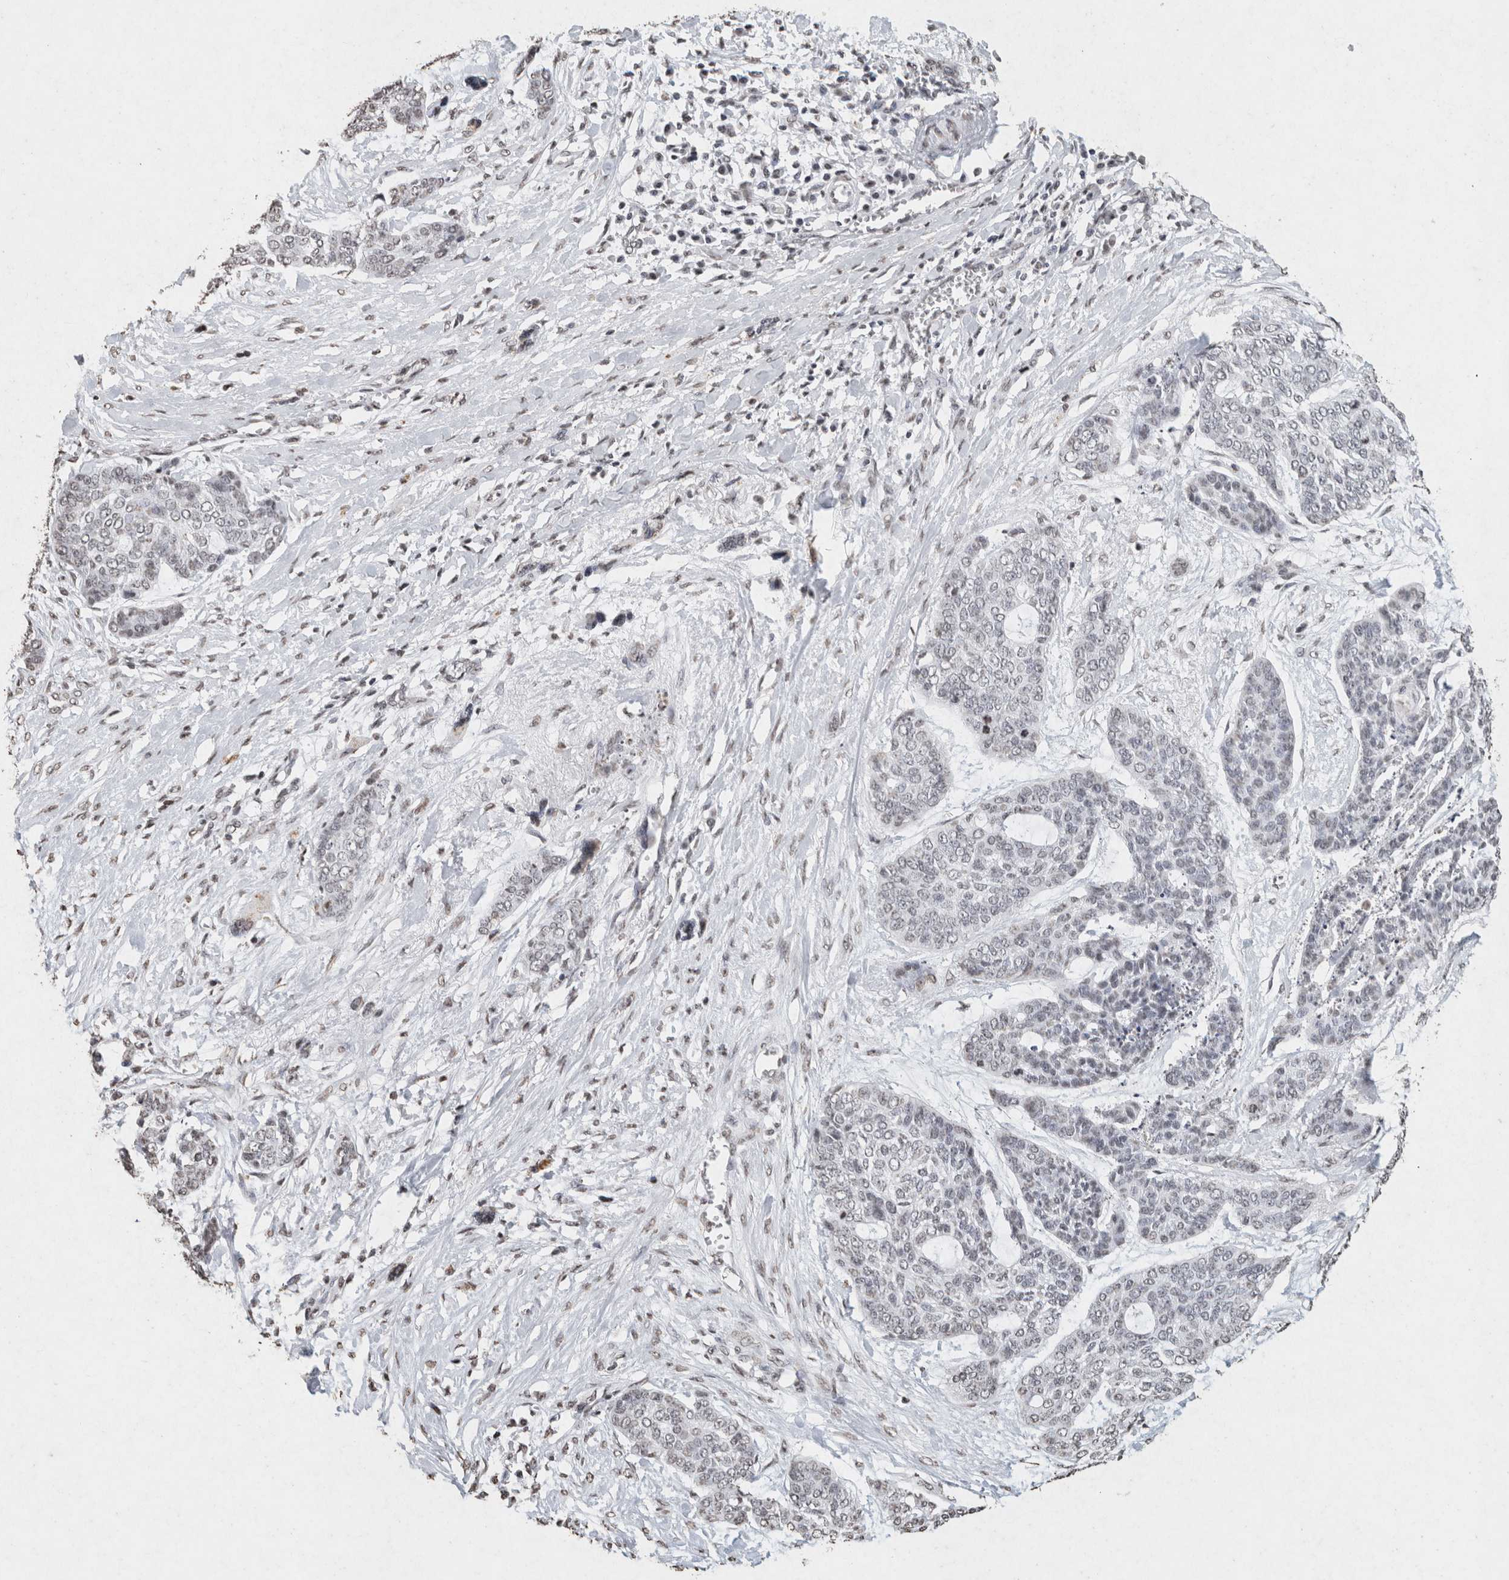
{"staining": {"intensity": "negative", "quantity": "none", "location": "none"}, "tissue": "skin cancer", "cell_type": "Tumor cells", "image_type": "cancer", "snomed": [{"axis": "morphology", "description": "Basal cell carcinoma"}, {"axis": "topography", "description": "Skin"}], "caption": "Basal cell carcinoma (skin) was stained to show a protein in brown. There is no significant staining in tumor cells. (IHC, brightfield microscopy, high magnification).", "gene": "CNTN1", "patient": {"sex": "female", "age": 64}}